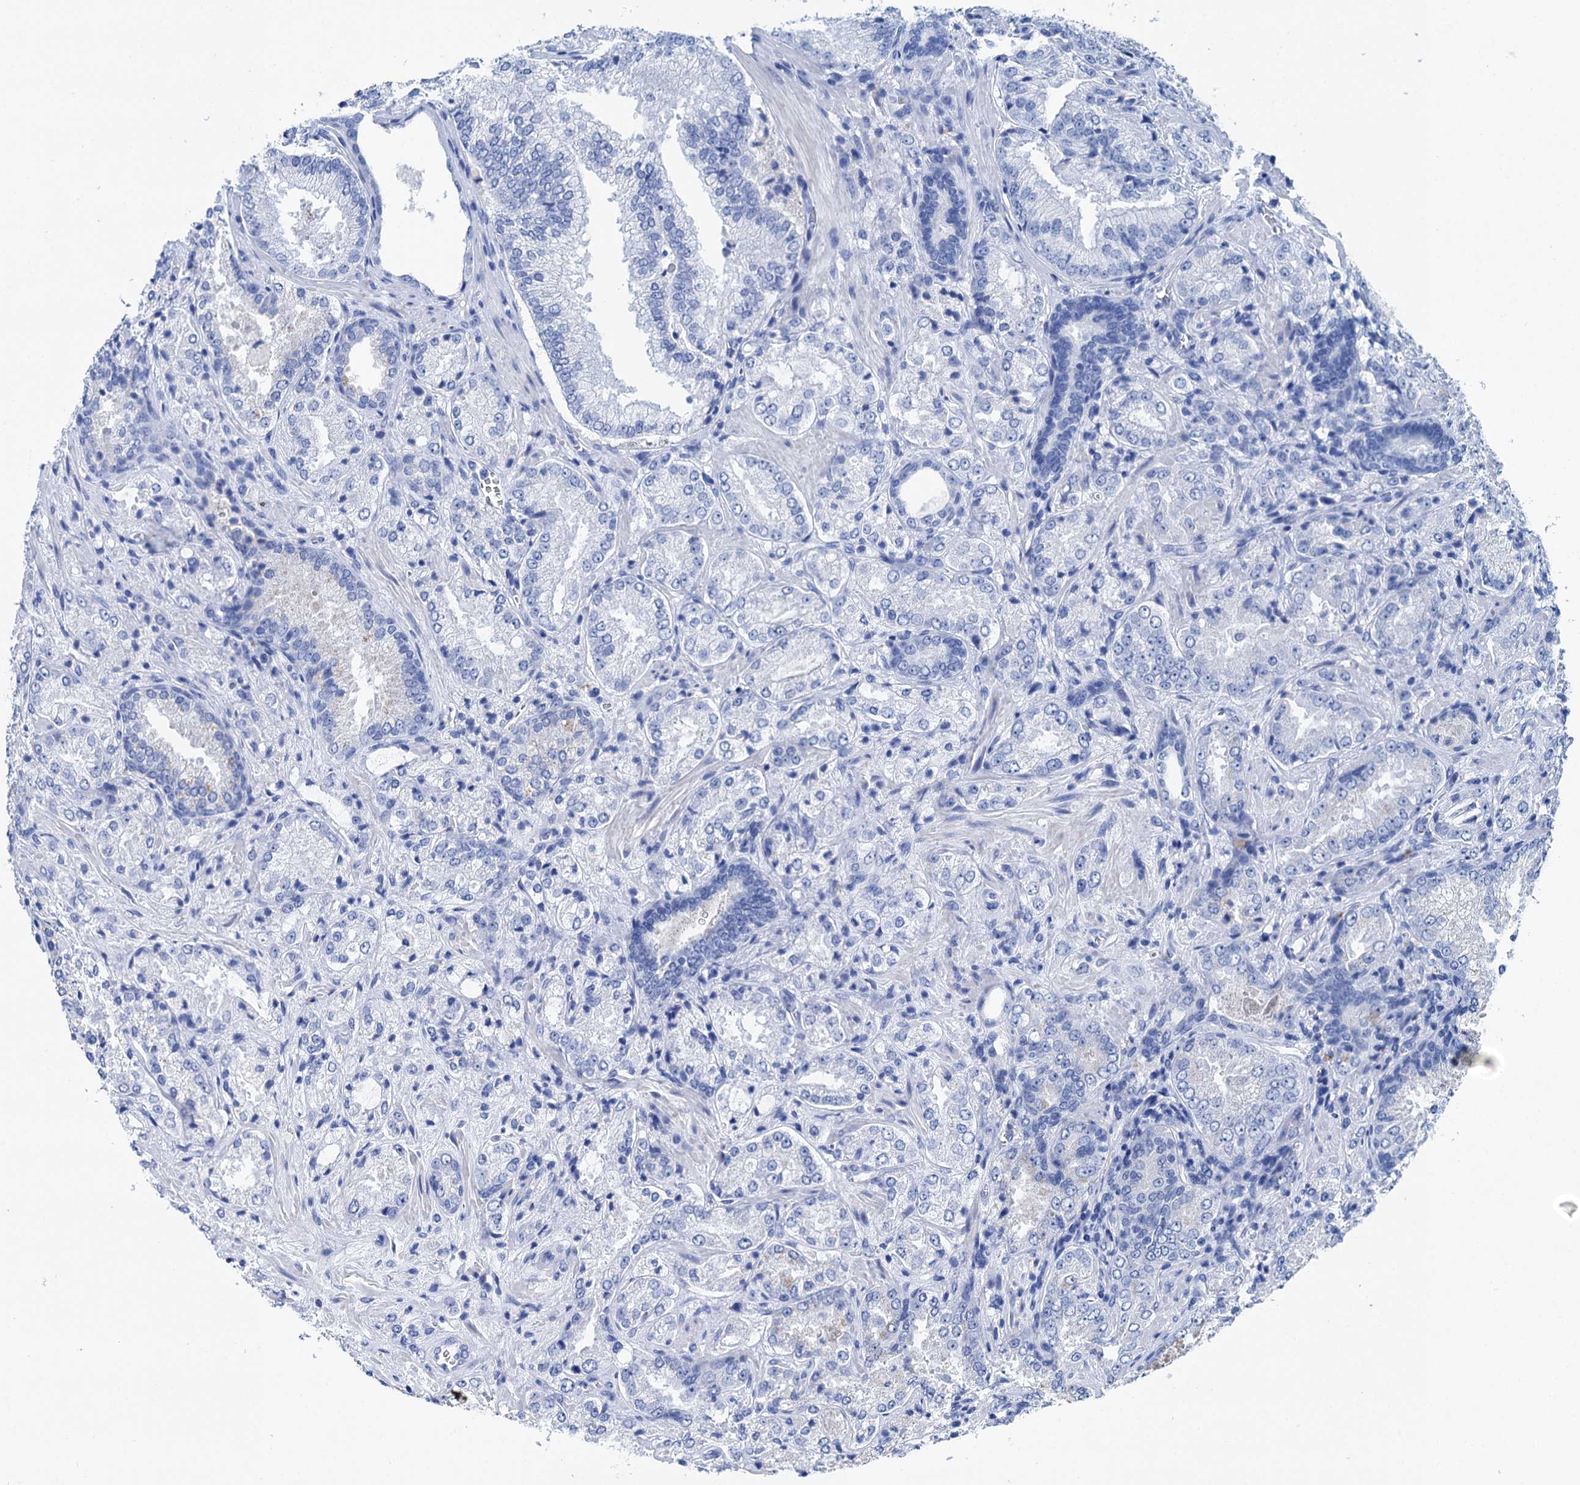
{"staining": {"intensity": "negative", "quantity": "none", "location": "none"}, "tissue": "prostate cancer", "cell_type": "Tumor cells", "image_type": "cancer", "snomed": [{"axis": "morphology", "description": "Adenocarcinoma, Low grade"}, {"axis": "topography", "description": "Prostate"}], "caption": "High power microscopy histopathology image of an immunohistochemistry (IHC) image of prostate cancer (low-grade adenocarcinoma), revealing no significant expression in tumor cells.", "gene": "BRINP1", "patient": {"sex": "male", "age": 74}}